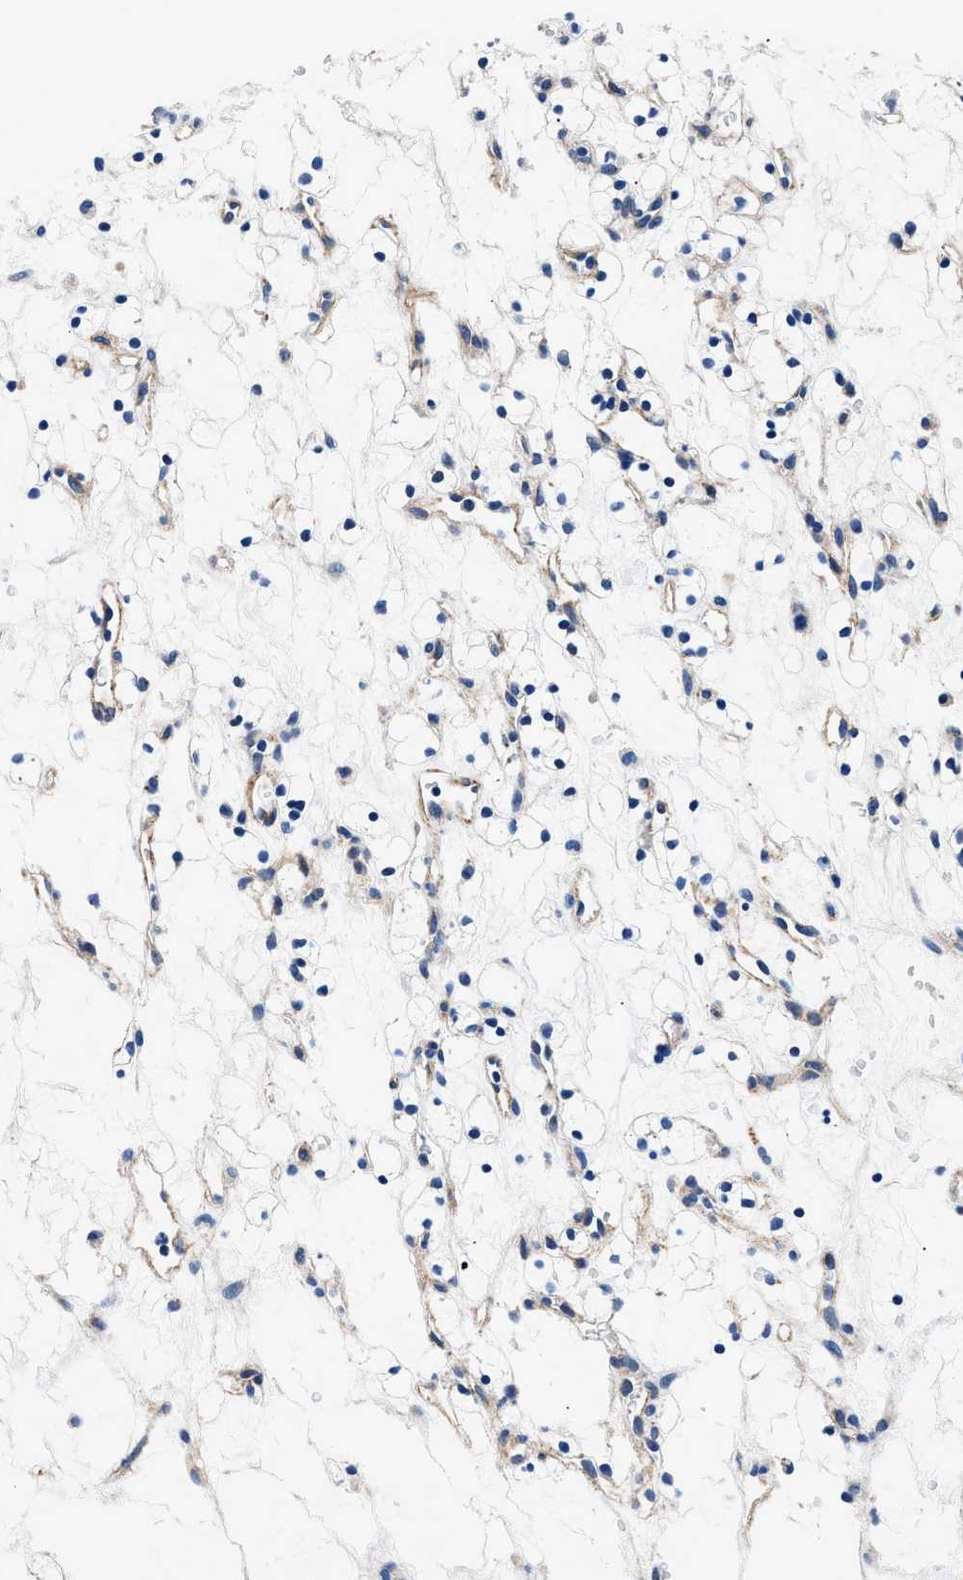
{"staining": {"intensity": "negative", "quantity": "none", "location": "none"}, "tissue": "renal cancer", "cell_type": "Tumor cells", "image_type": "cancer", "snomed": [{"axis": "morphology", "description": "Adenocarcinoma, NOS"}, {"axis": "topography", "description": "Kidney"}], "caption": "DAB immunohistochemical staining of renal cancer shows no significant expression in tumor cells.", "gene": "DAG1", "patient": {"sex": "female", "age": 60}}